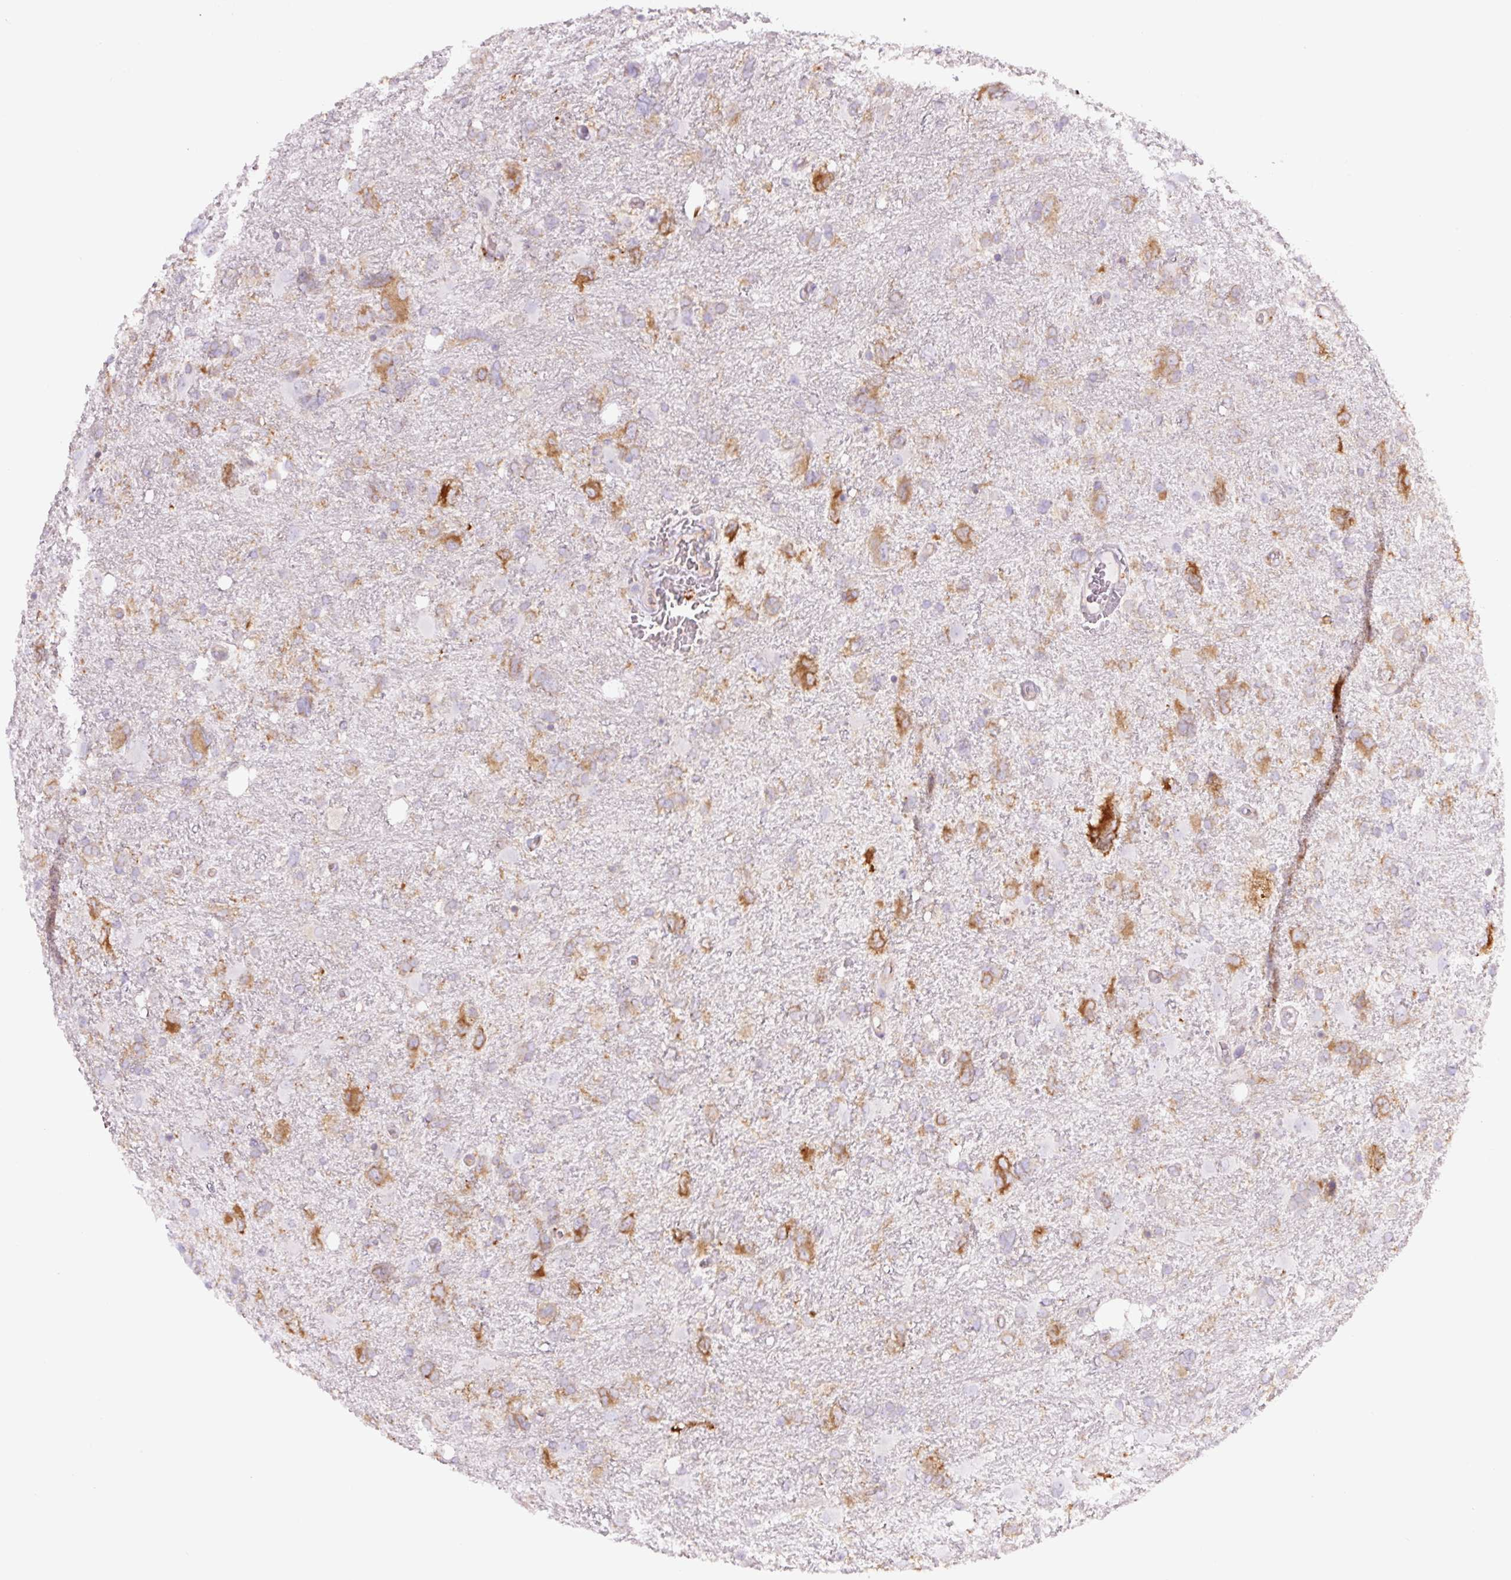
{"staining": {"intensity": "weak", "quantity": "25%-75%", "location": "cytoplasmic/membranous"}, "tissue": "glioma", "cell_type": "Tumor cells", "image_type": "cancer", "snomed": [{"axis": "morphology", "description": "Glioma, malignant, High grade"}, {"axis": "topography", "description": "Brain"}], "caption": "Brown immunohistochemical staining in human glioma reveals weak cytoplasmic/membranous positivity in about 25%-75% of tumor cells.", "gene": "SH2D6", "patient": {"sex": "male", "age": 61}}